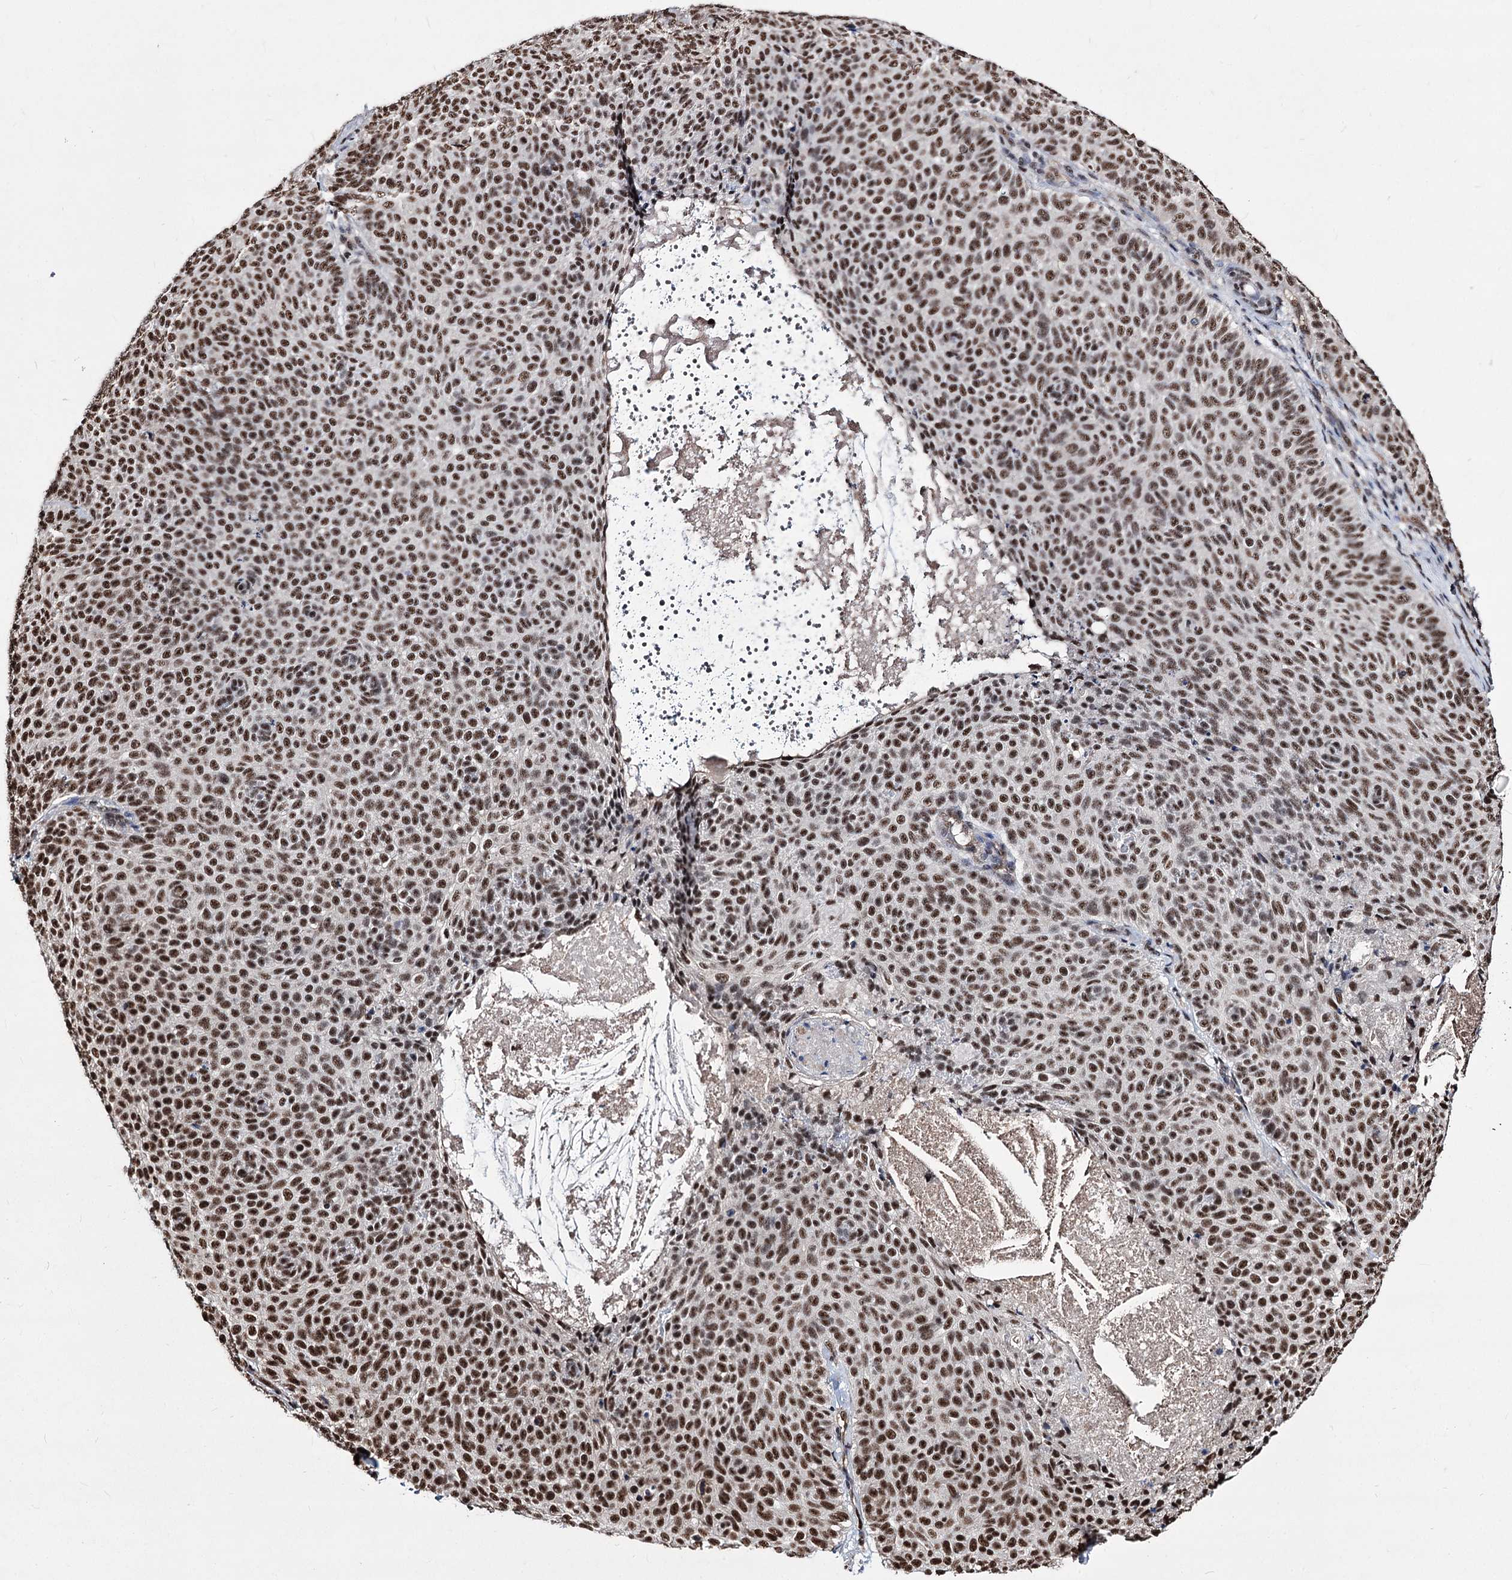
{"staining": {"intensity": "moderate", "quantity": ">75%", "location": "nuclear"}, "tissue": "skin cancer", "cell_type": "Tumor cells", "image_type": "cancer", "snomed": [{"axis": "morphology", "description": "Basal cell carcinoma"}, {"axis": "topography", "description": "Skin"}], "caption": "This photomicrograph shows immunohistochemistry staining of skin cancer, with medium moderate nuclear positivity in approximately >75% of tumor cells.", "gene": "CHMP7", "patient": {"sex": "male", "age": 85}}